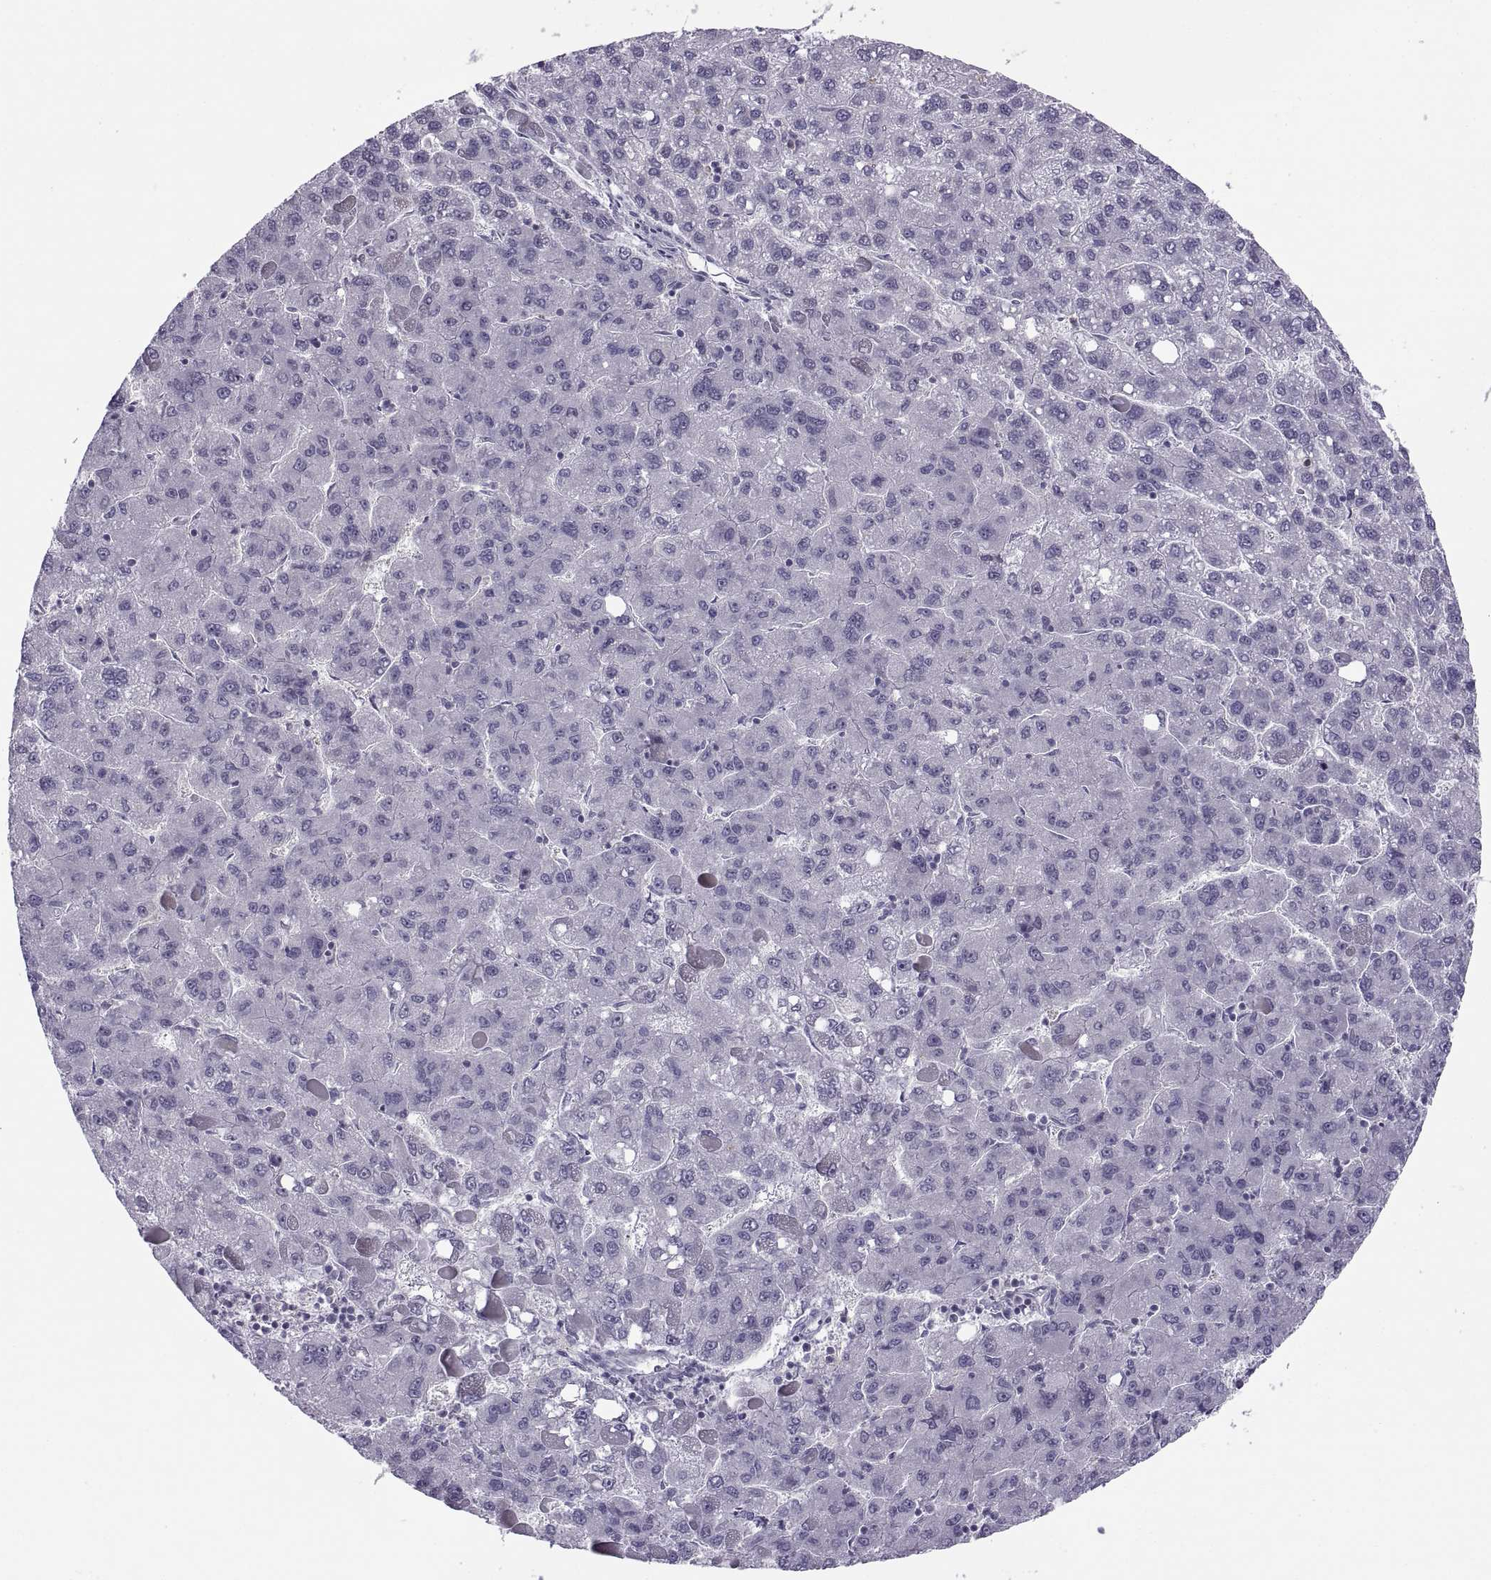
{"staining": {"intensity": "negative", "quantity": "none", "location": "none"}, "tissue": "liver cancer", "cell_type": "Tumor cells", "image_type": "cancer", "snomed": [{"axis": "morphology", "description": "Carcinoma, Hepatocellular, NOS"}, {"axis": "topography", "description": "Liver"}], "caption": "A high-resolution histopathology image shows IHC staining of hepatocellular carcinoma (liver), which reveals no significant expression in tumor cells.", "gene": "TTC21A", "patient": {"sex": "female", "age": 82}}